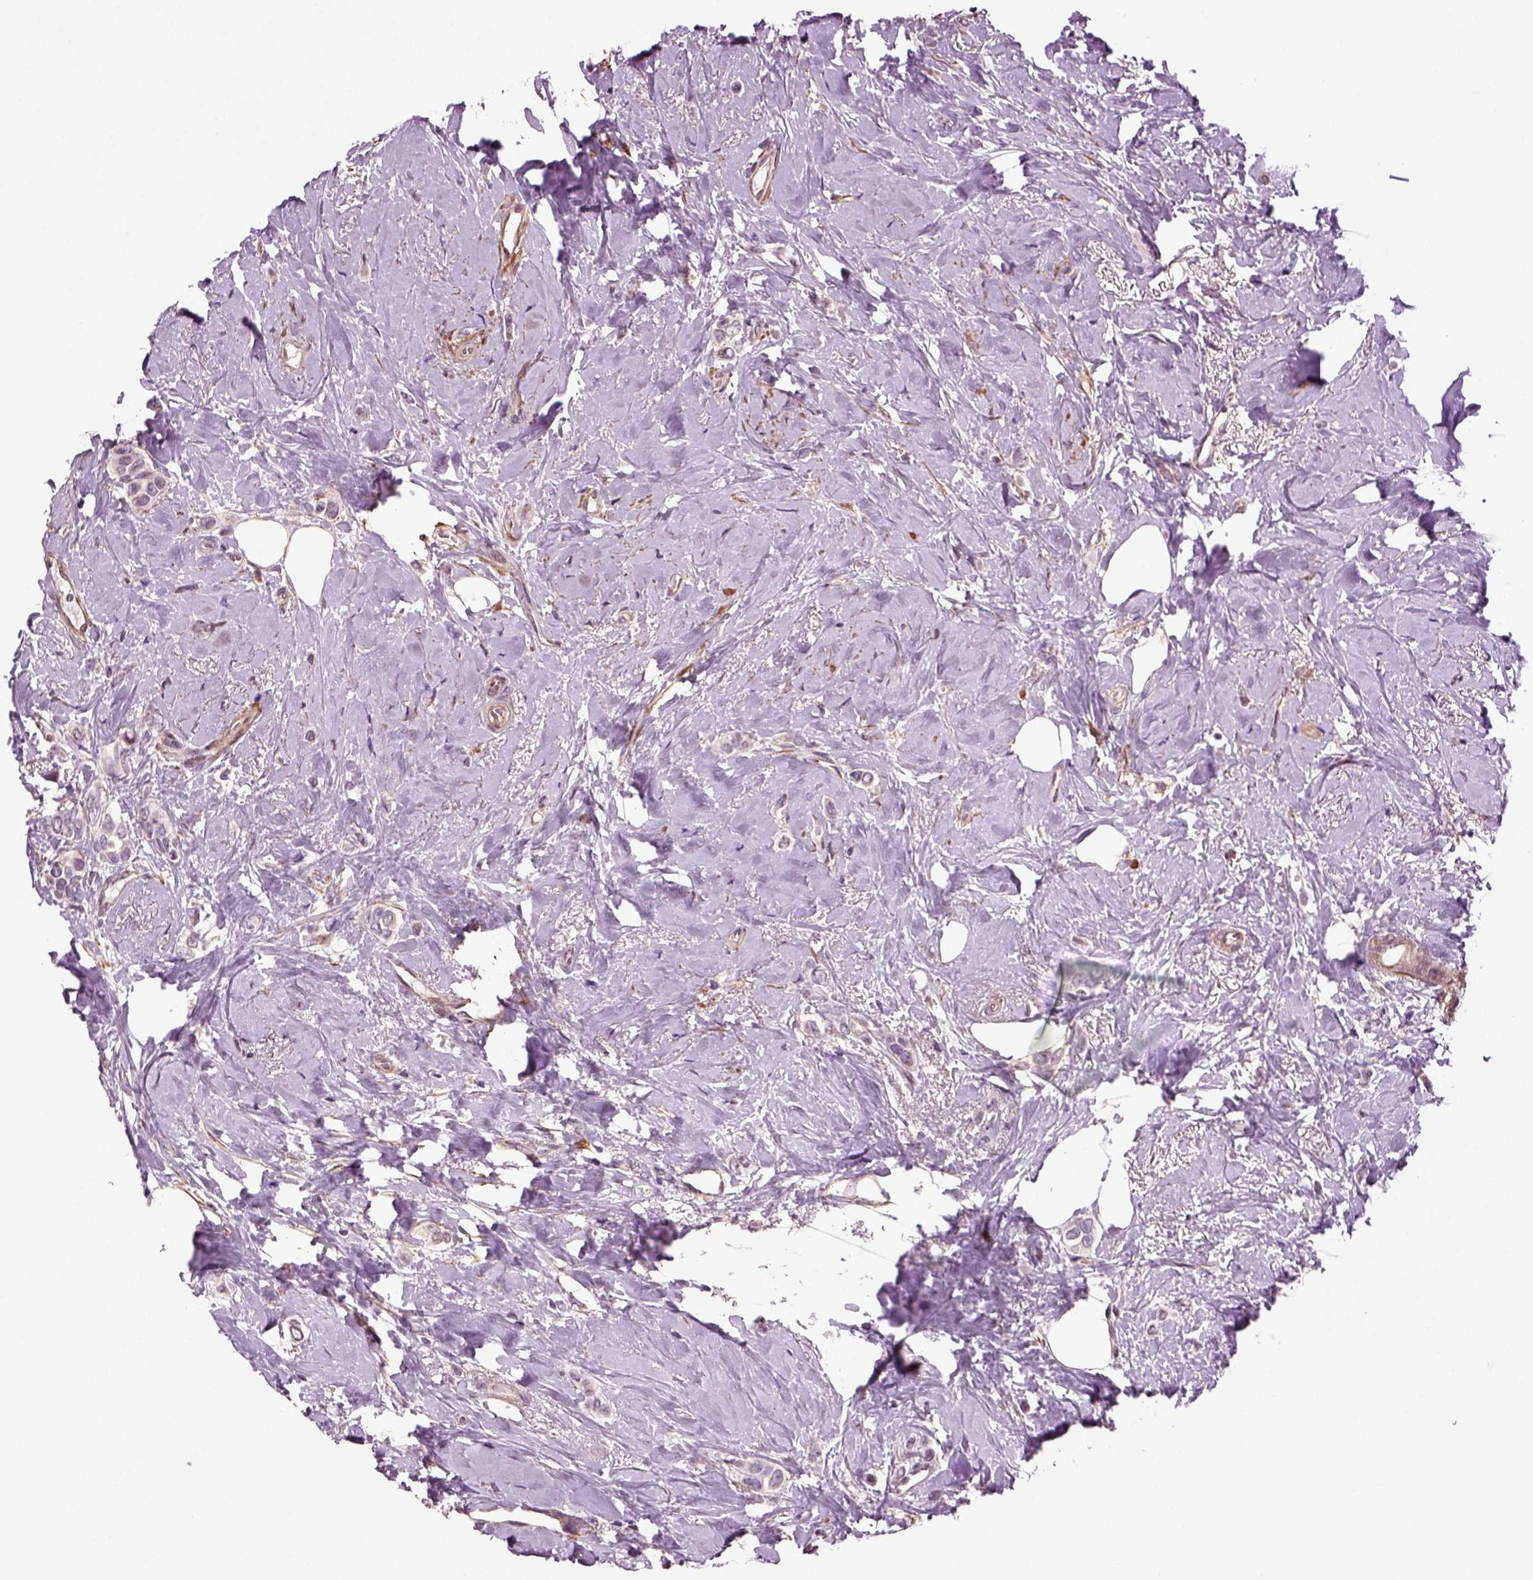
{"staining": {"intensity": "negative", "quantity": "none", "location": "none"}, "tissue": "breast cancer", "cell_type": "Tumor cells", "image_type": "cancer", "snomed": [{"axis": "morphology", "description": "Lobular carcinoma"}, {"axis": "topography", "description": "Breast"}], "caption": "IHC histopathology image of breast cancer (lobular carcinoma) stained for a protein (brown), which reveals no staining in tumor cells.", "gene": "HAGHL", "patient": {"sex": "female", "age": 66}}